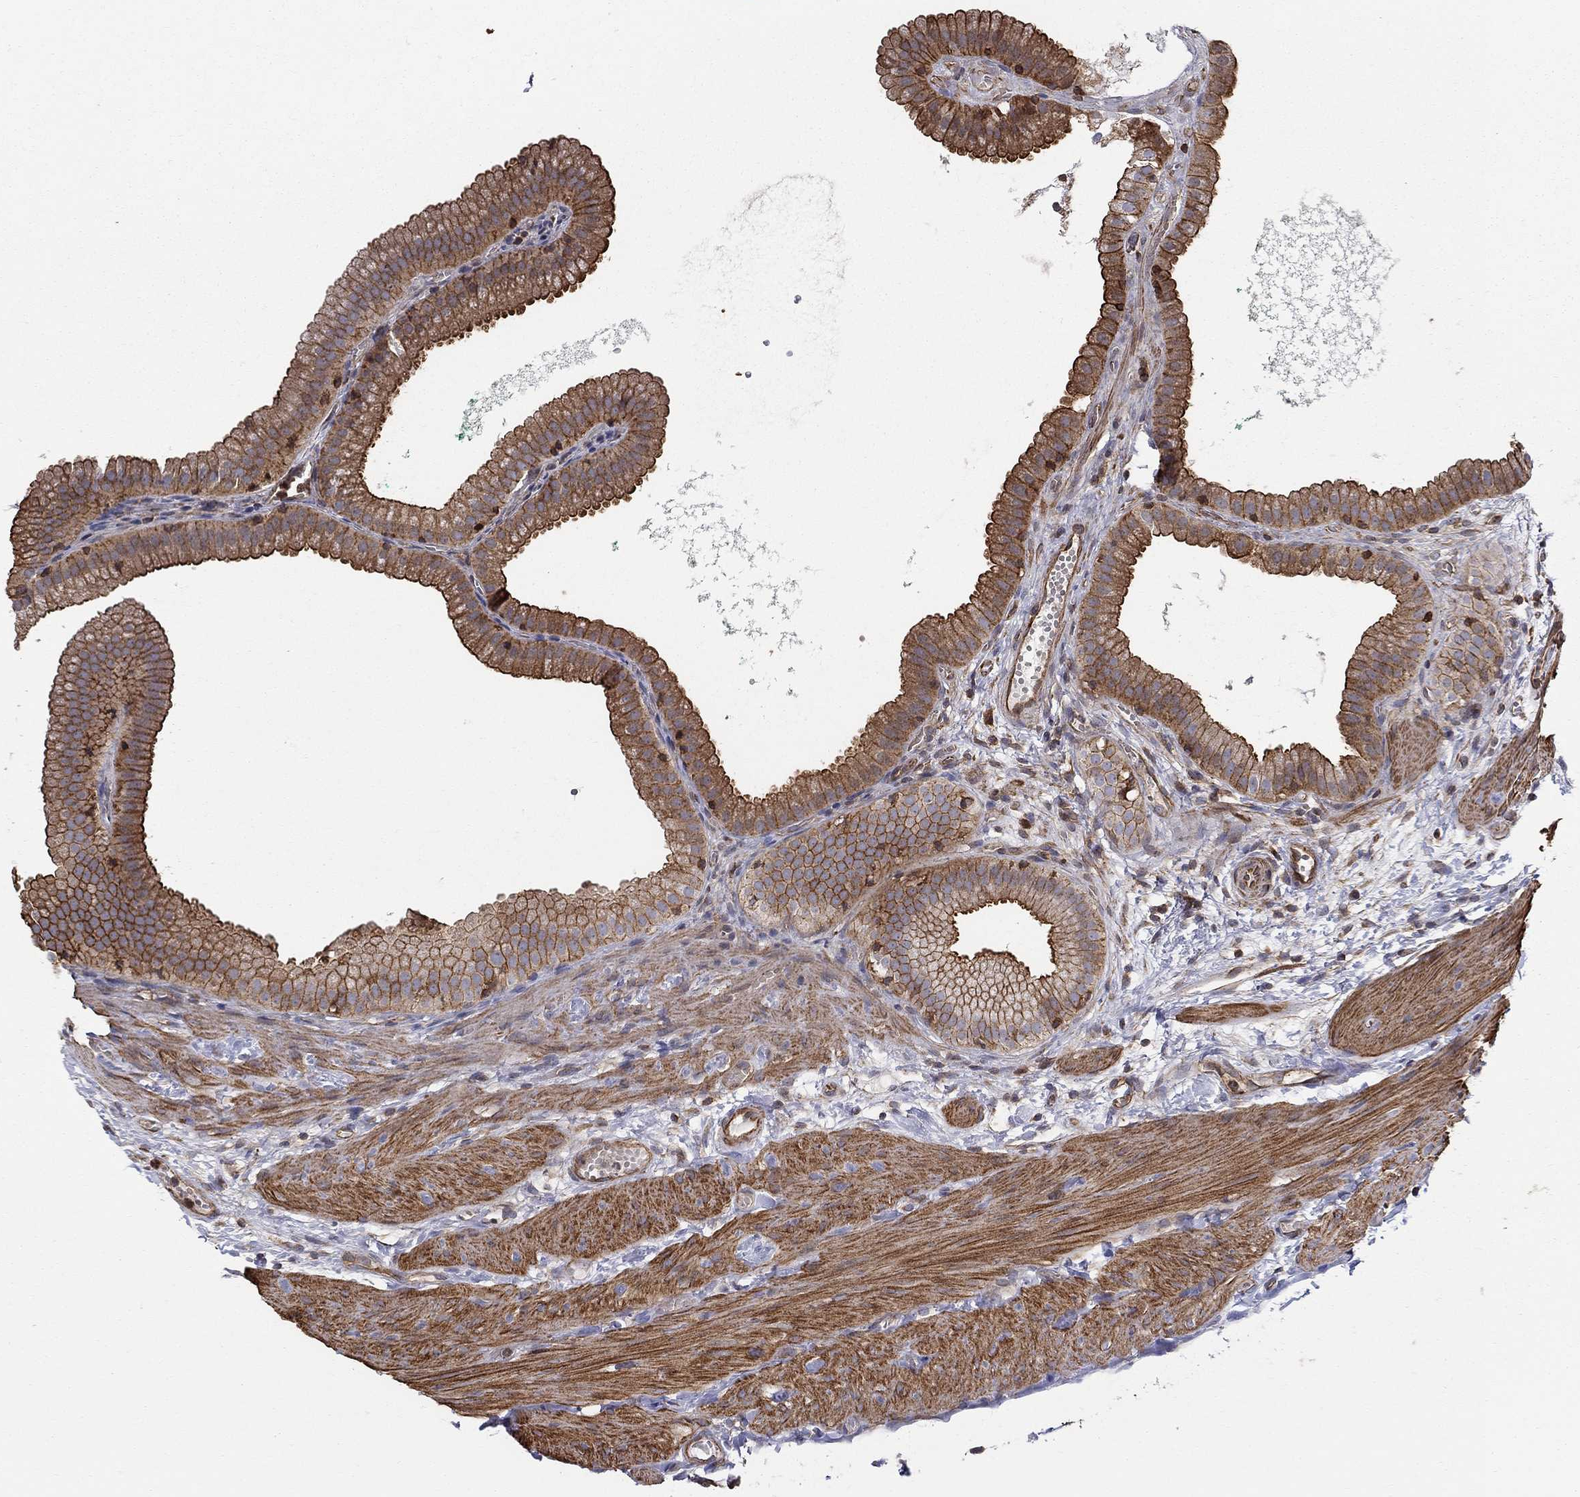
{"staining": {"intensity": "strong", "quantity": "<25%", "location": "cytoplasmic/membranous"}, "tissue": "gallbladder", "cell_type": "Glandular cells", "image_type": "normal", "snomed": [{"axis": "morphology", "description": "Normal tissue, NOS"}, {"axis": "topography", "description": "Gallbladder"}], "caption": "Brown immunohistochemical staining in normal human gallbladder demonstrates strong cytoplasmic/membranous expression in about <25% of glandular cells.", "gene": "NPHP1", "patient": {"sex": "male", "age": 67}}